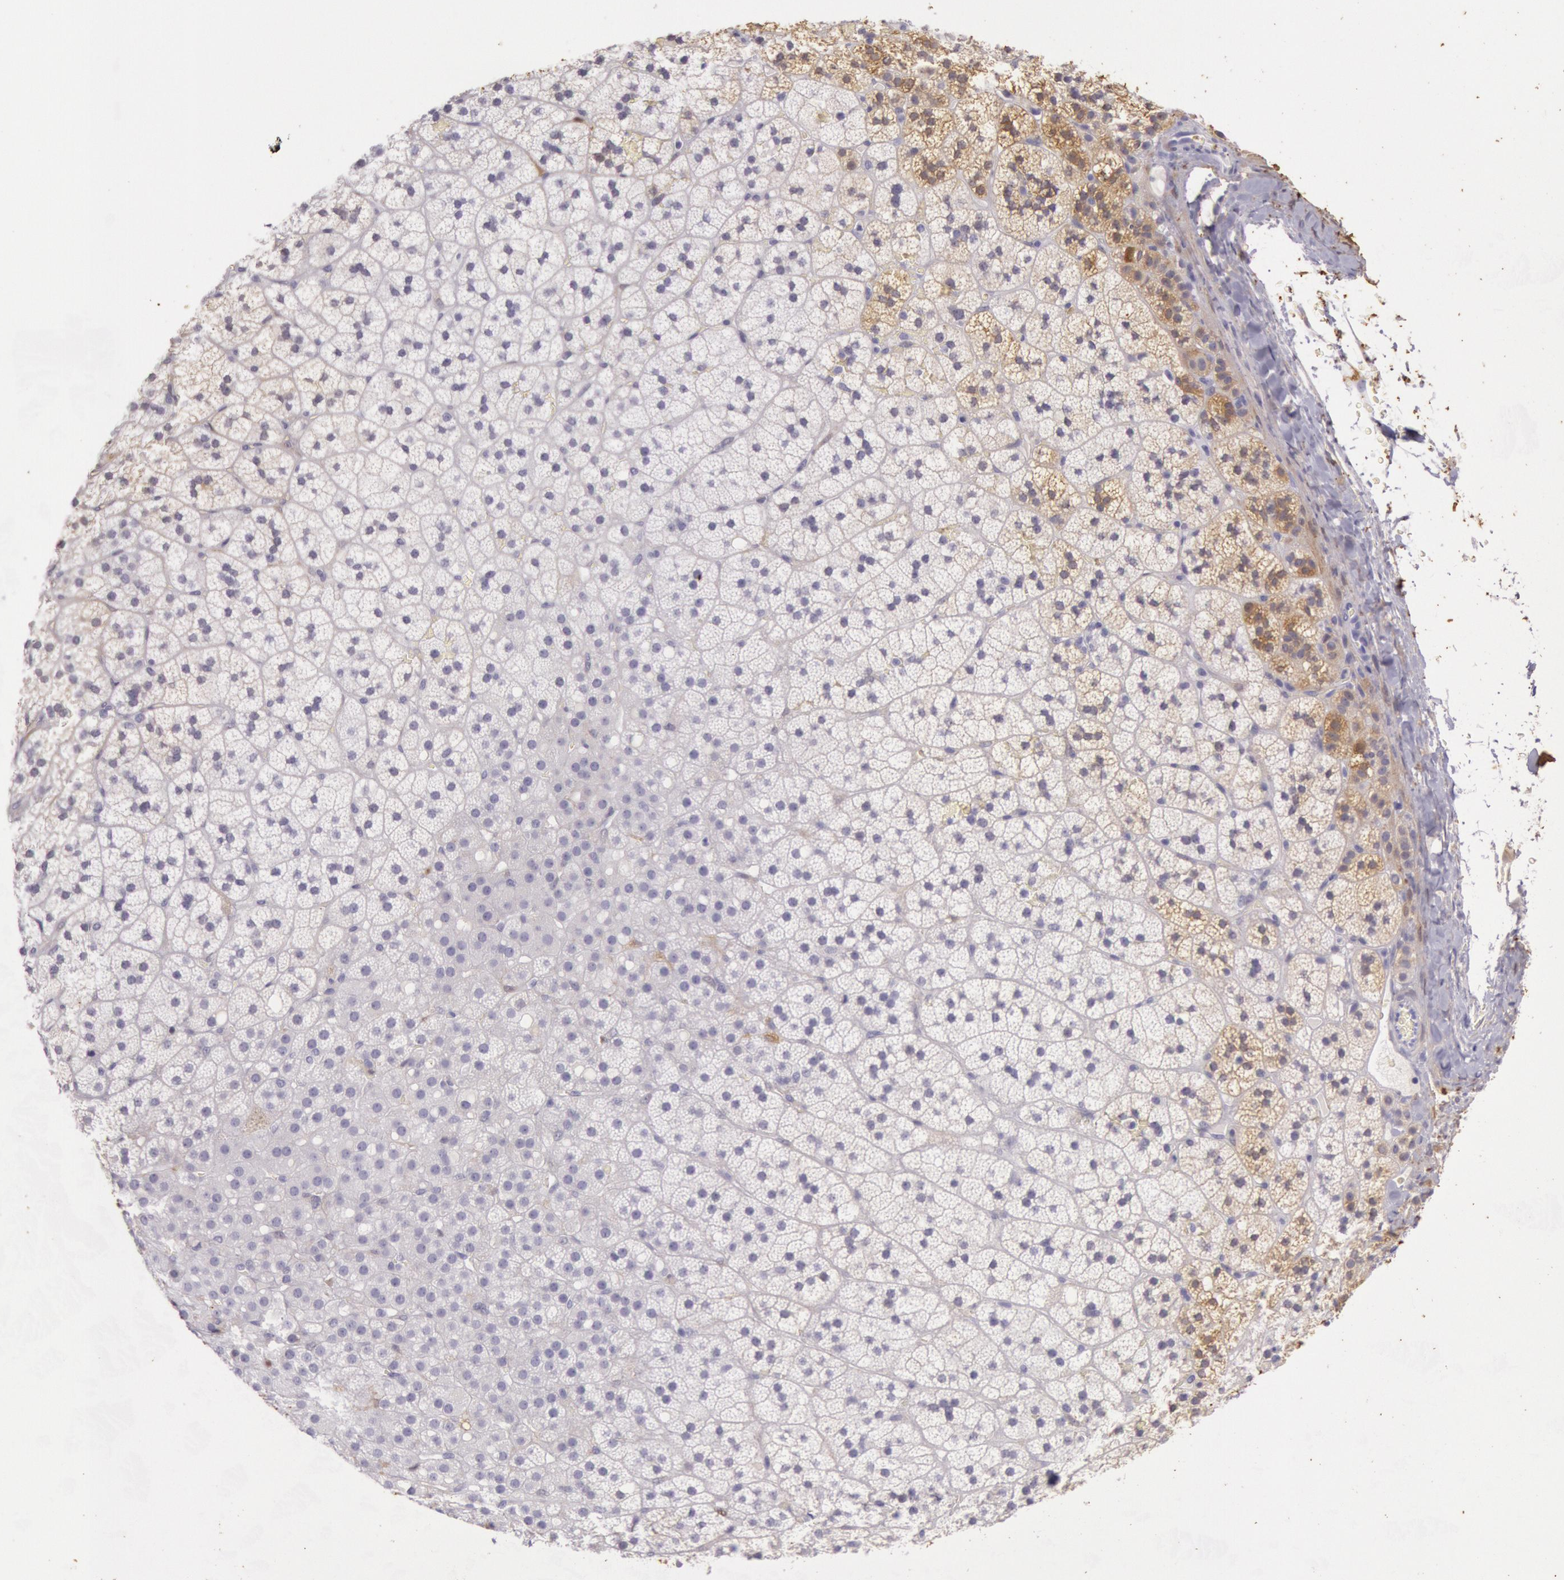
{"staining": {"intensity": "weak", "quantity": "<25%", "location": "cytoplasmic/membranous"}, "tissue": "adrenal gland", "cell_type": "Glandular cells", "image_type": "normal", "snomed": [{"axis": "morphology", "description": "Normal tissue, NOS"}, {"axis": "topography", "description": "Adrenal gland"}], "caption": "Adrenal gland was stained to show a protein in brown. There is no significant positivity in glandular cells. (DAB (3,3'-diaminobenzidine) IHC with hematoxylin counter stain).", "gene": "CKB", "patient": {"sex": "male", "age": 35}}